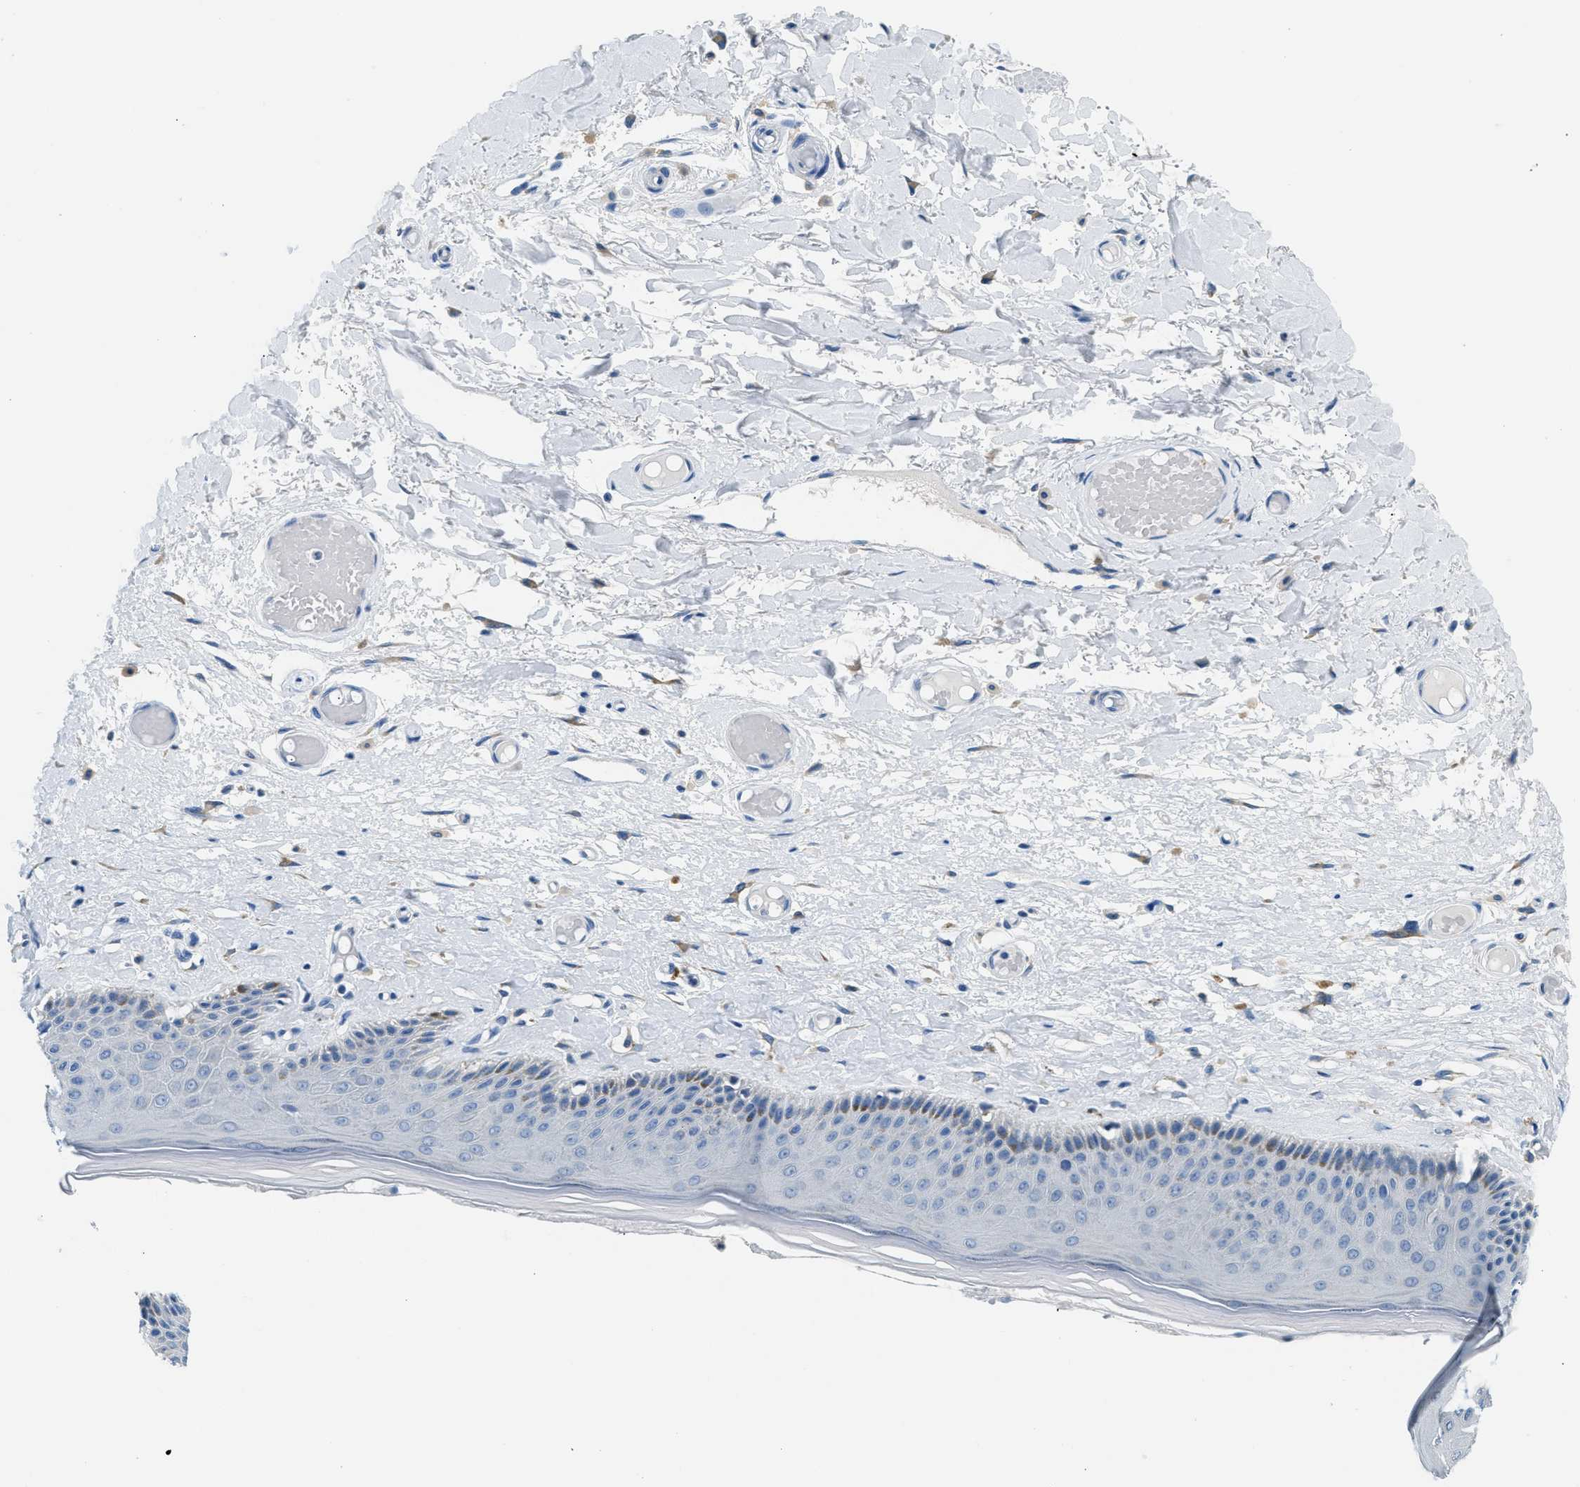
{"staining": {"intensity": "weak", "quantity": "<25%", "location": "cytoplasmic/membranous"}, "tissue": "skin", "cell_type": "Epidermal cells", "image_type": "normal", "snomed": [{"axis": "morphology", "description": "Normal tissue, NOS"}, {"axis": "topography", "description": "Vulva"}], "caption": "Immunohistochemistry (IHC) micrograph of benign human skin stained for a protein (brown), which shows no staining in epidermal cells. (DAB (3,3'-diaminobenzidine) IHC with hematoxylin counter stain).", "gene": "CLDN18", "patient": {"sex": "female", "age": 73}}